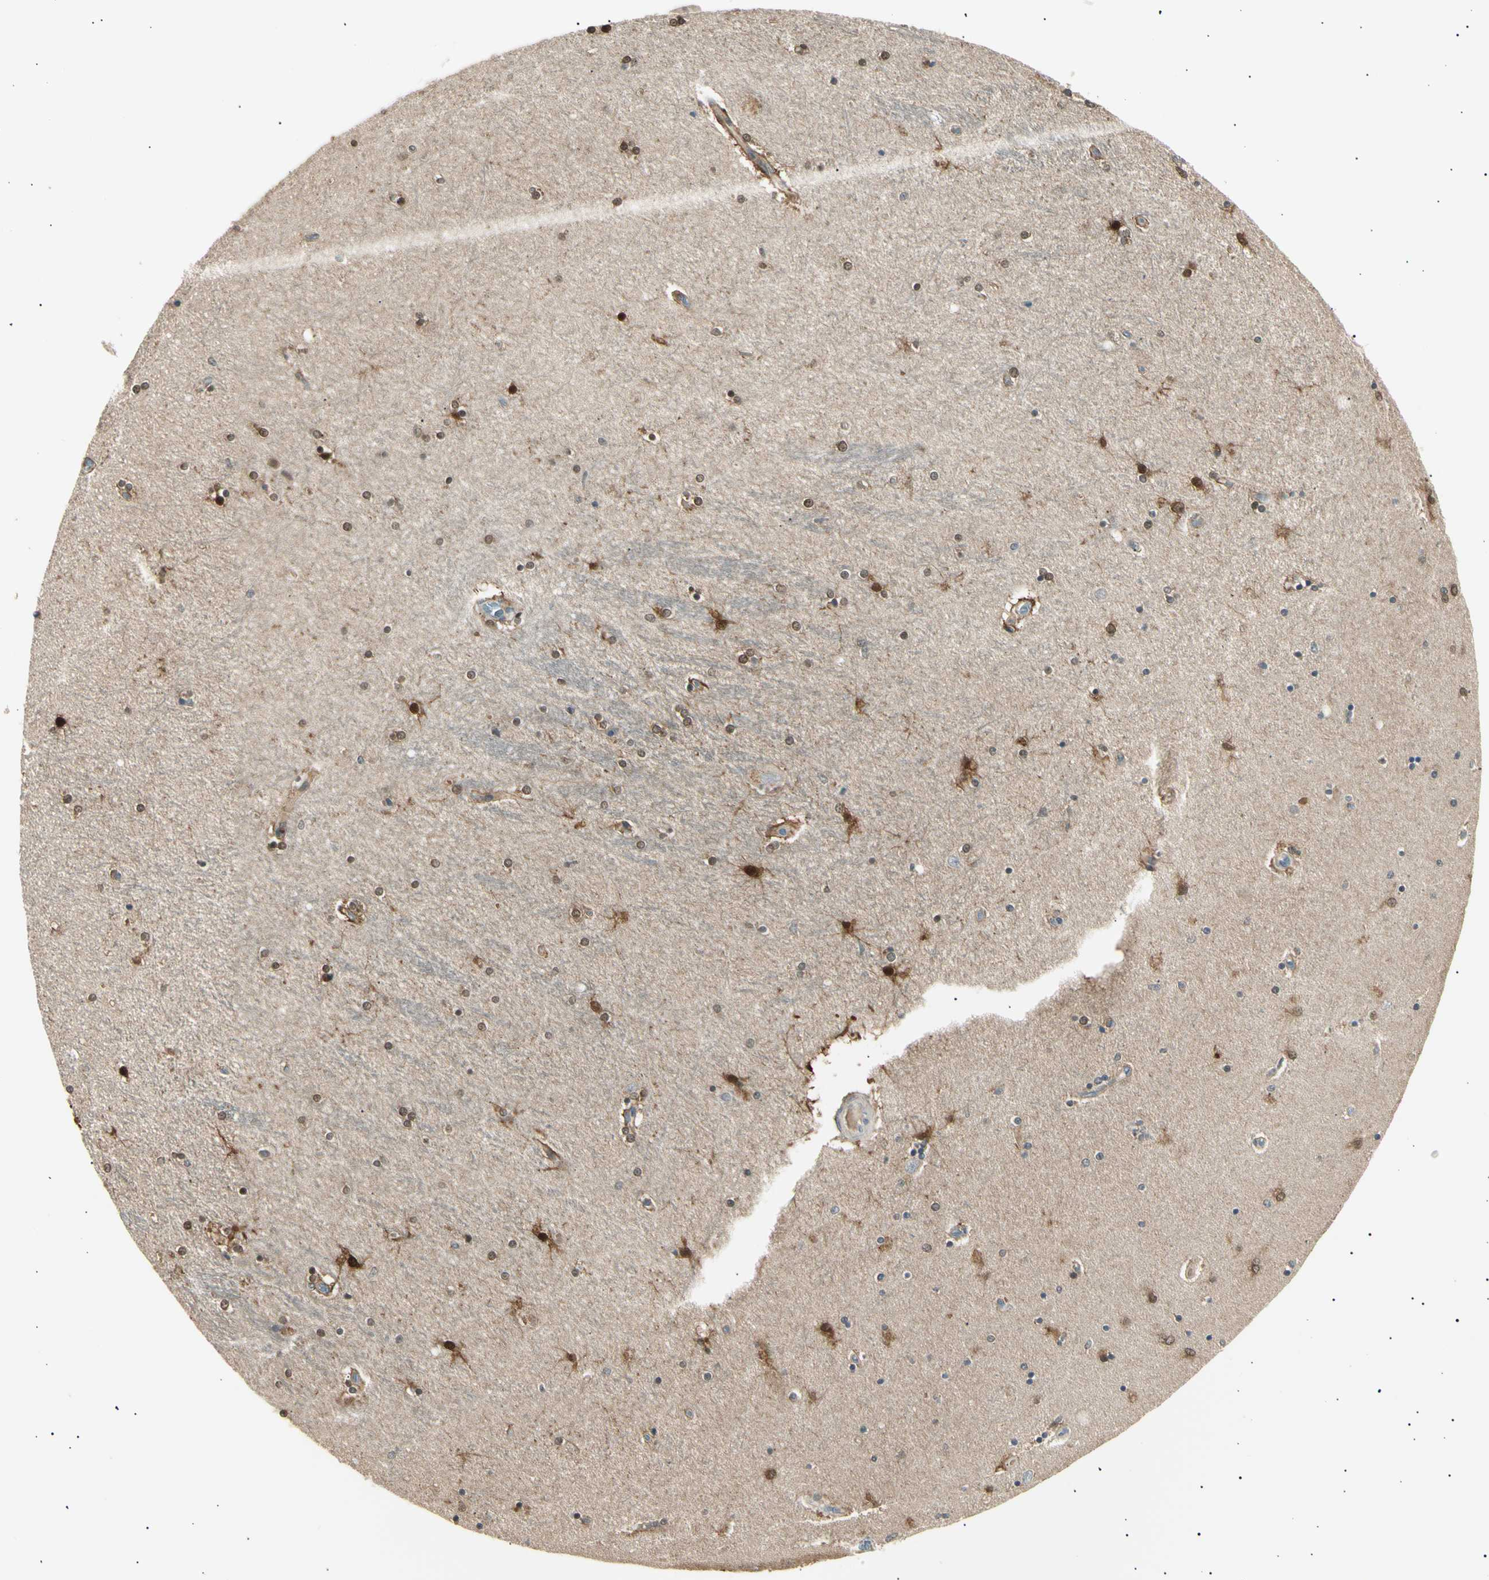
{"staining": {"intensity": "strong", "quantity": "<25%", "location": "cytoplasmic/membranous,nuclear"}, "tissue": "hippocampus", "cell_type": "Glial cells", "image_type": "normal", "snomed": [{"axis": "morphology", "description": "Normal tissue, NOS"}, {"axis": "topography", "description": "Hippocampus"}], "caption": "Immunohistochemistry (IHC) staining of normal hippocampus, which reveals medium levels of strong cytoplasmic/membranous,nuclear staining in approximately <25% of glial cells indicating strong cytoplasmic/membranous,nuclear protein positivity. The staining was performed using DAB (brown) for protein detection and nuclei were counterstained in hematoxylin (blue).", "gene": "LHPP", "patient": {"sex": "female", "age": 54}}